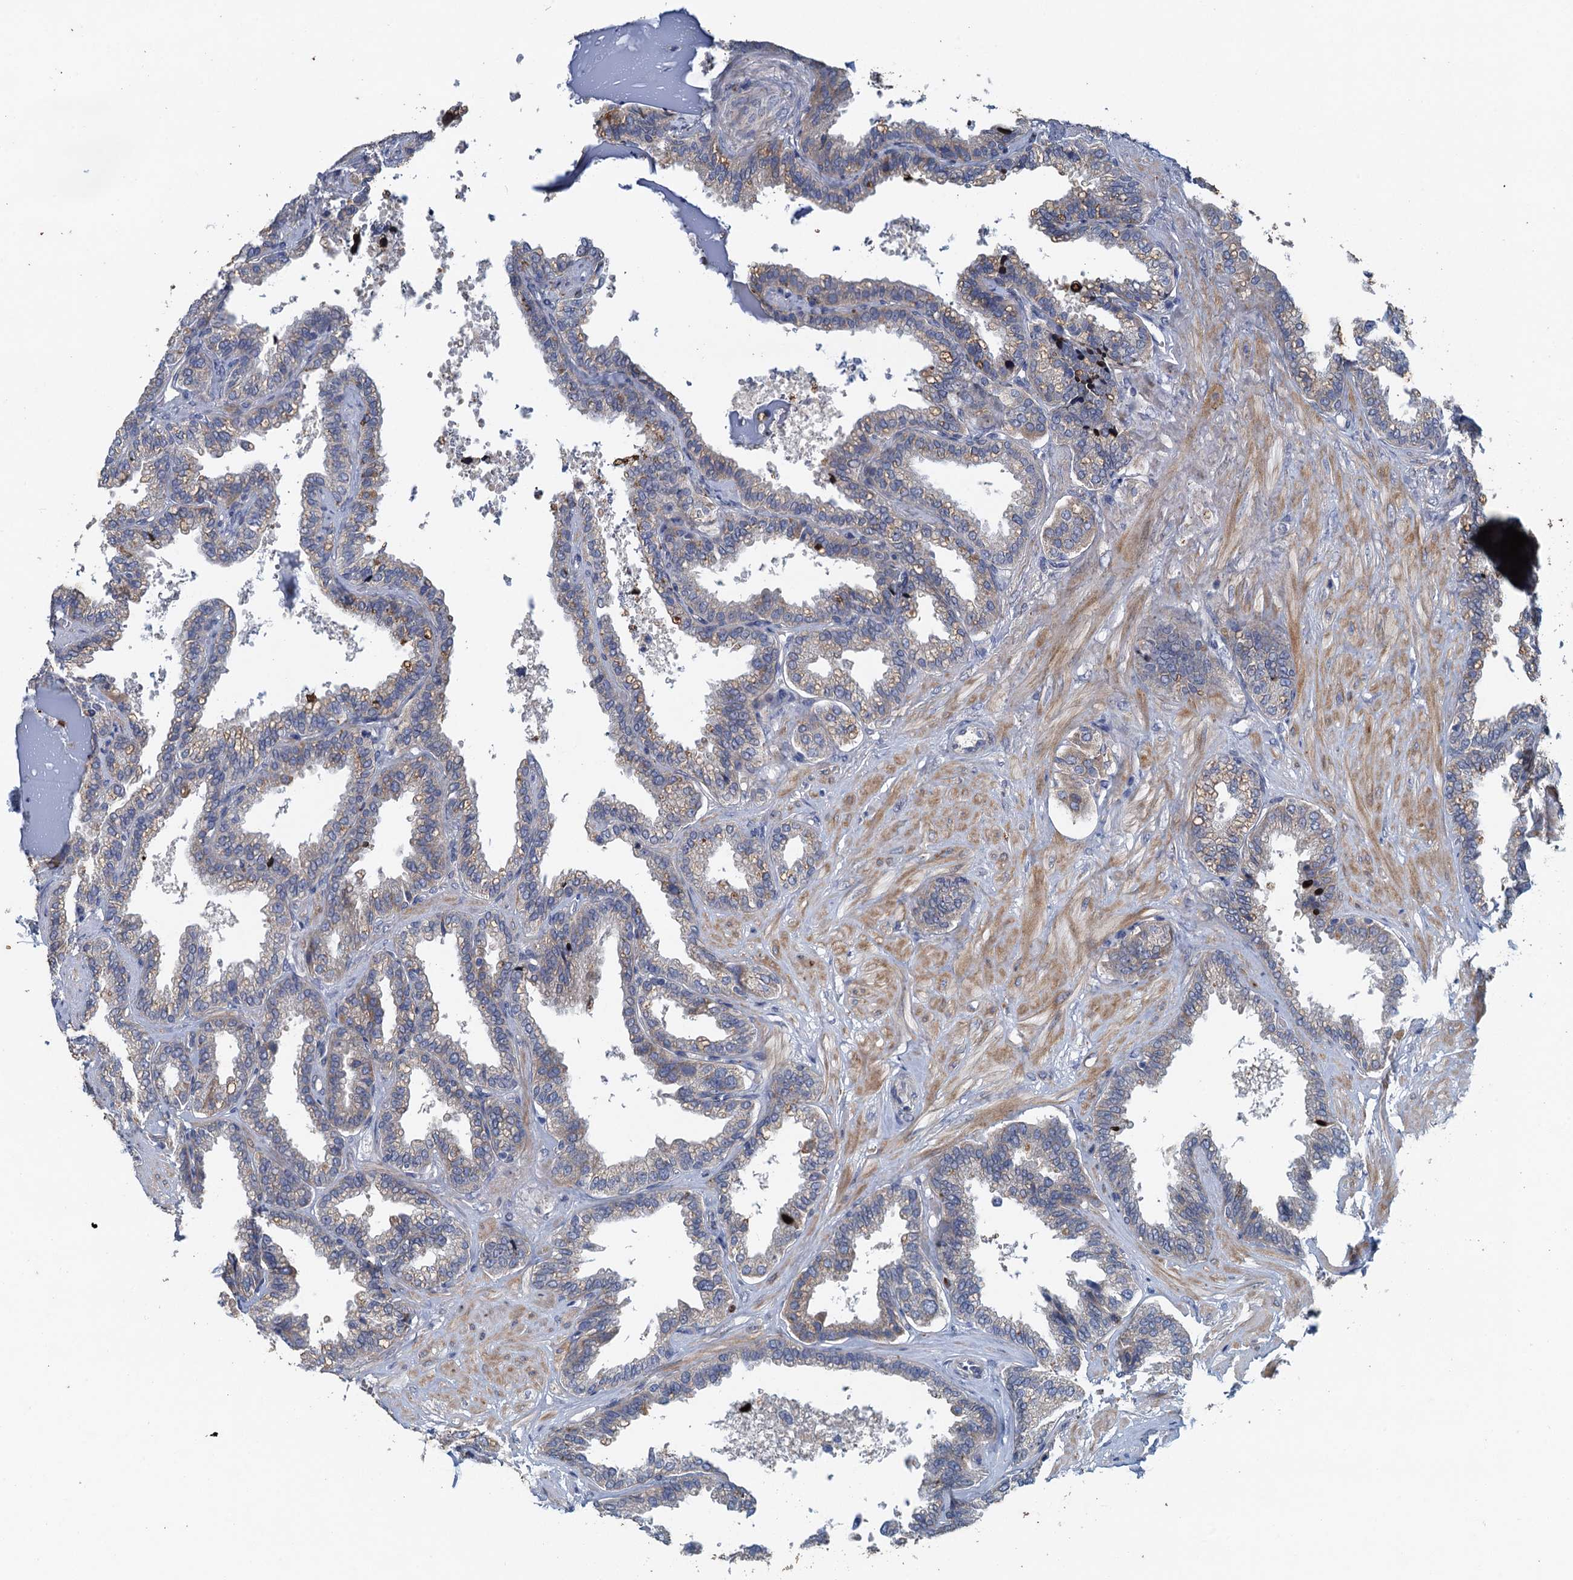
{"staining": {"intensity": "weak", "quantity": "<25%", "location": "cytoplasmic/membranous"}, "tissue": "seminal vesicle", "cell_type": "Glandular cells", "image_type": "normal", "snomed": [{"axis": "morphology", "description": "Normal tissue, NOS"}, {"axis": "topography", "description": "Seminal veicle"}], "caption": "This is an IHC micrograph of benign human seminal vesicle. There is no expression in glandular cells.", "gene": "TPCN1", "patient": {"sex": "male", "age": 46}}